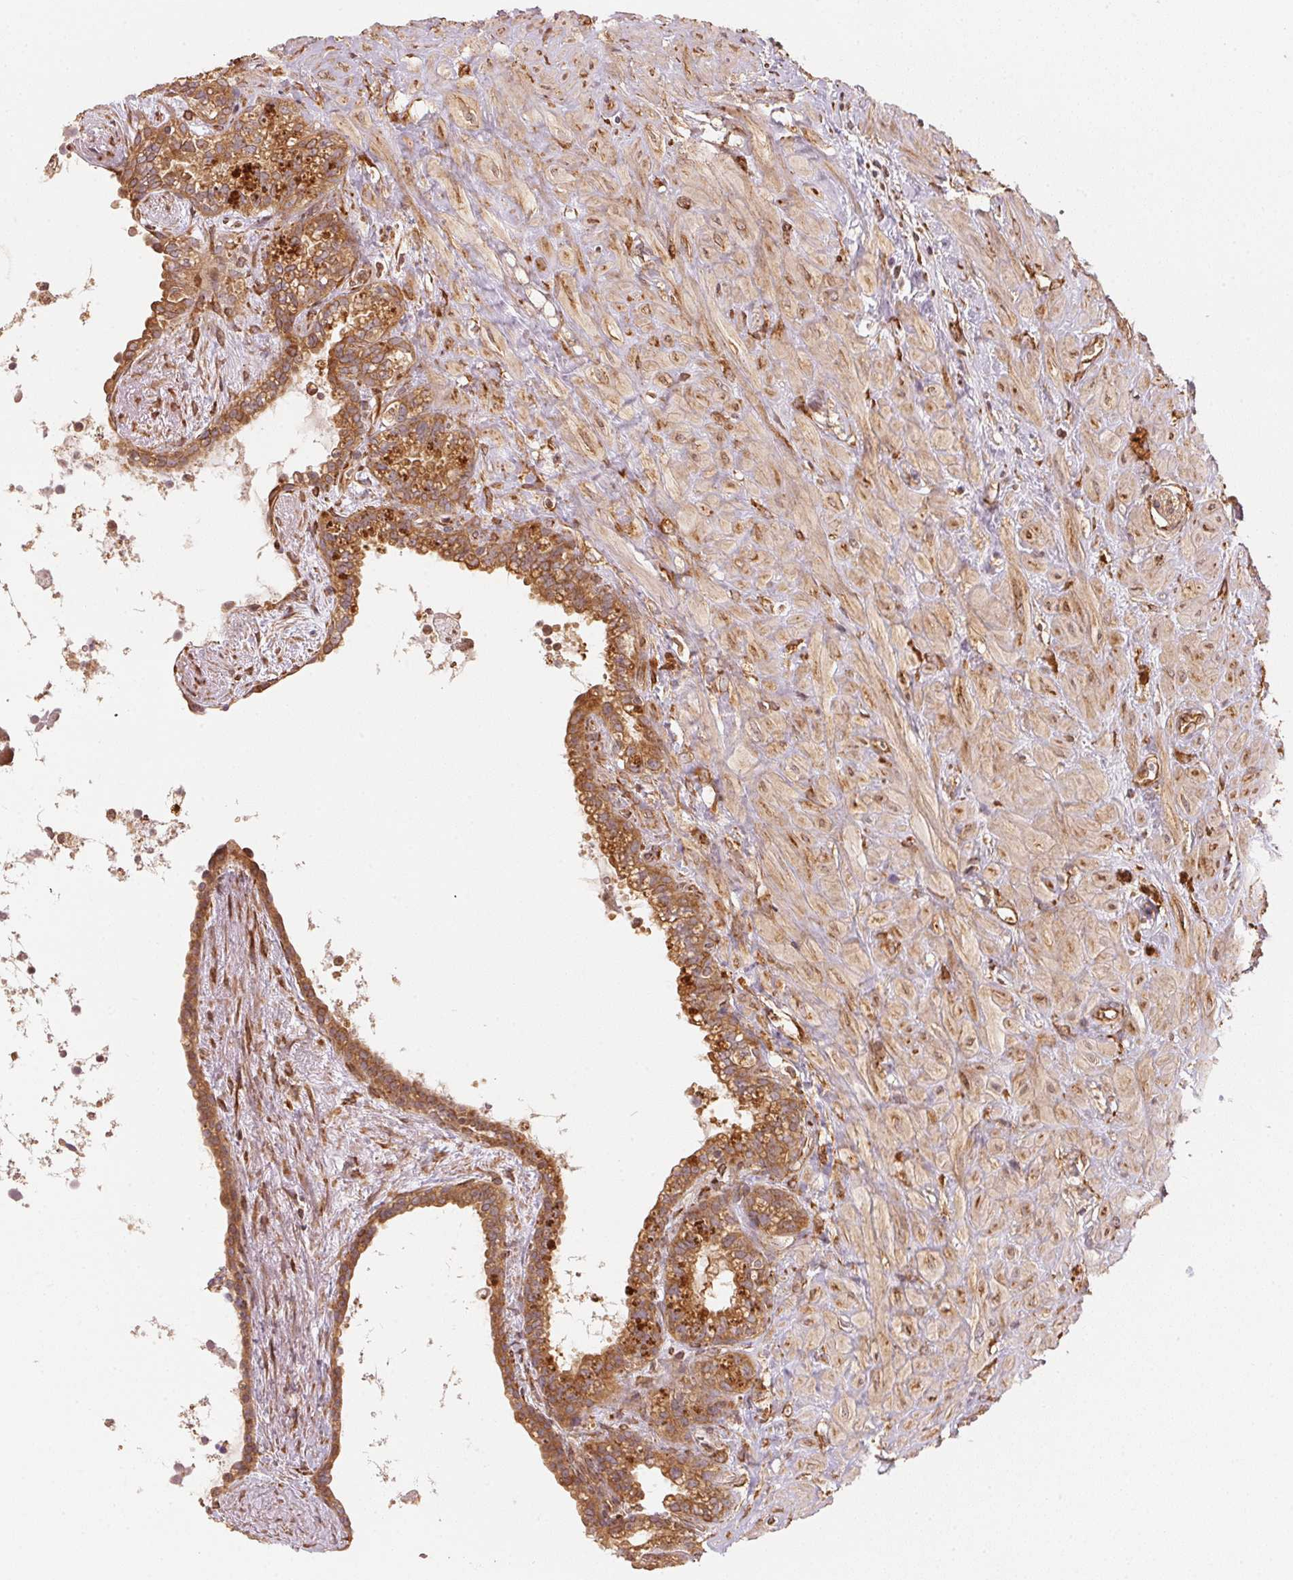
{"staining": {"intensity": "moderate", "quantity": ">75%", "location": "cytoplasmic/membranous"}, "tissue": "seminal vesicle", "cell_type": "Glandular cells", "image_type": "normal", "snomed": [{"axis": "morphology", "description": "Normal tissue, NOS"}, {"axis": "topography", "description": "Seminal veicle"}], "caption": "Seminal vesicle stained for a protein demonstrates moderate cytoplasmic/membranous positivity in glandular cells. The staining was performed using DAB (3,3'-diaminobenzidine), with brown indicating positive protein expression. Nuclei are stained blue with hematoxylin.", "gene": "STRN4", "patient": {"sex": "male", "age": 76}}